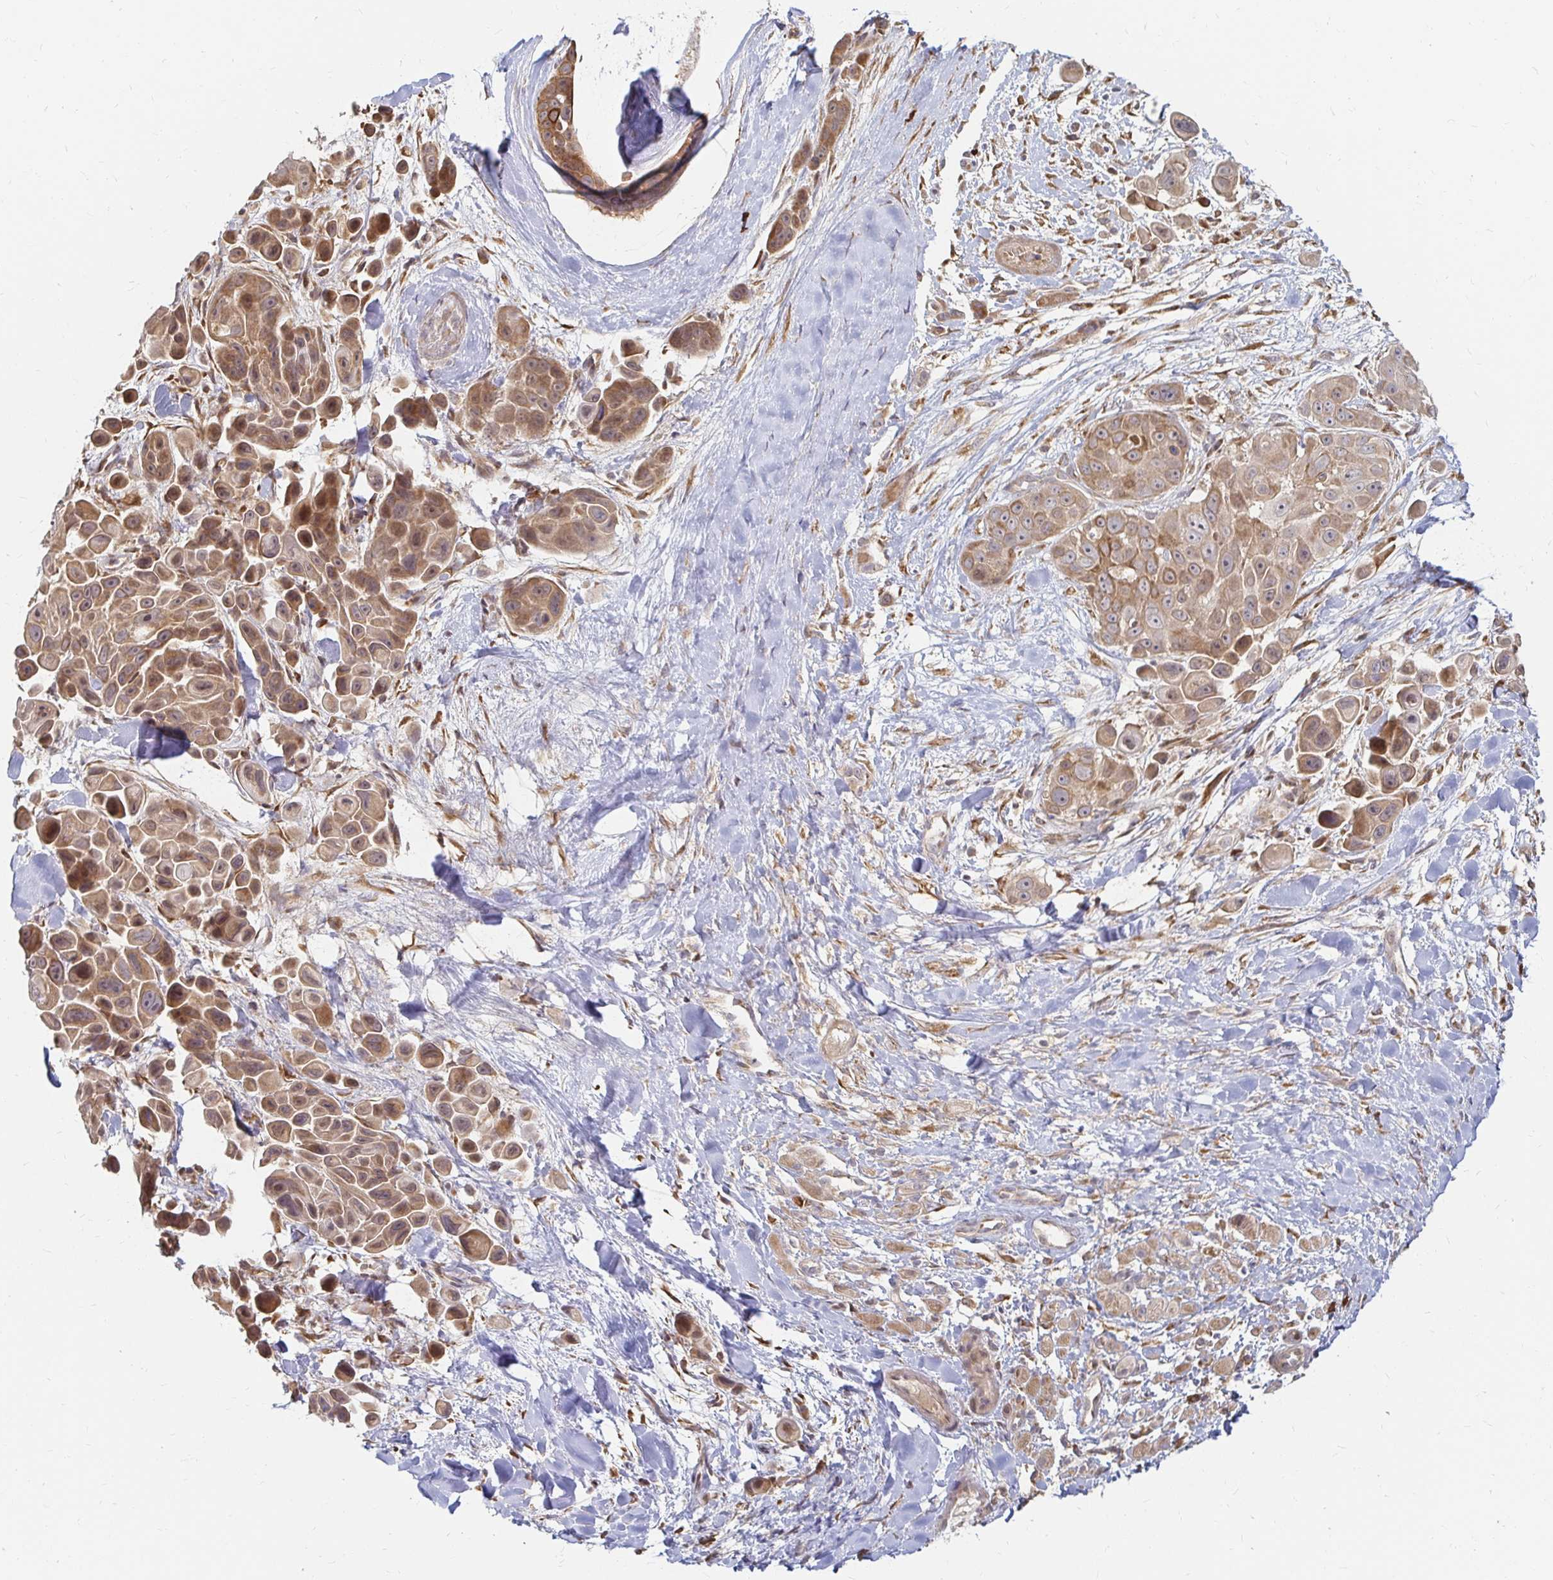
{"staining": {"intensity": "moderate", "quantity": ">75%", "location": "cytoplasmic/membranous"}, "tissue": "skin cancer", "cell_type": "Tumor cells", "image_type": "cancer", "snomed": [{"axis": "morphology", "description": "Squamous cell carcinoma, NOS"}, {"axis": "topography", "description": "Skin"}], "caption": "Immunohistochemical staining of squamous cell carcinoma (skin) displays moderate cytoplasmic/membranous protein positivity in about >75% of tumor cells.", "gene": "CAST", "patient": {"sex": "male", "age": 67}}